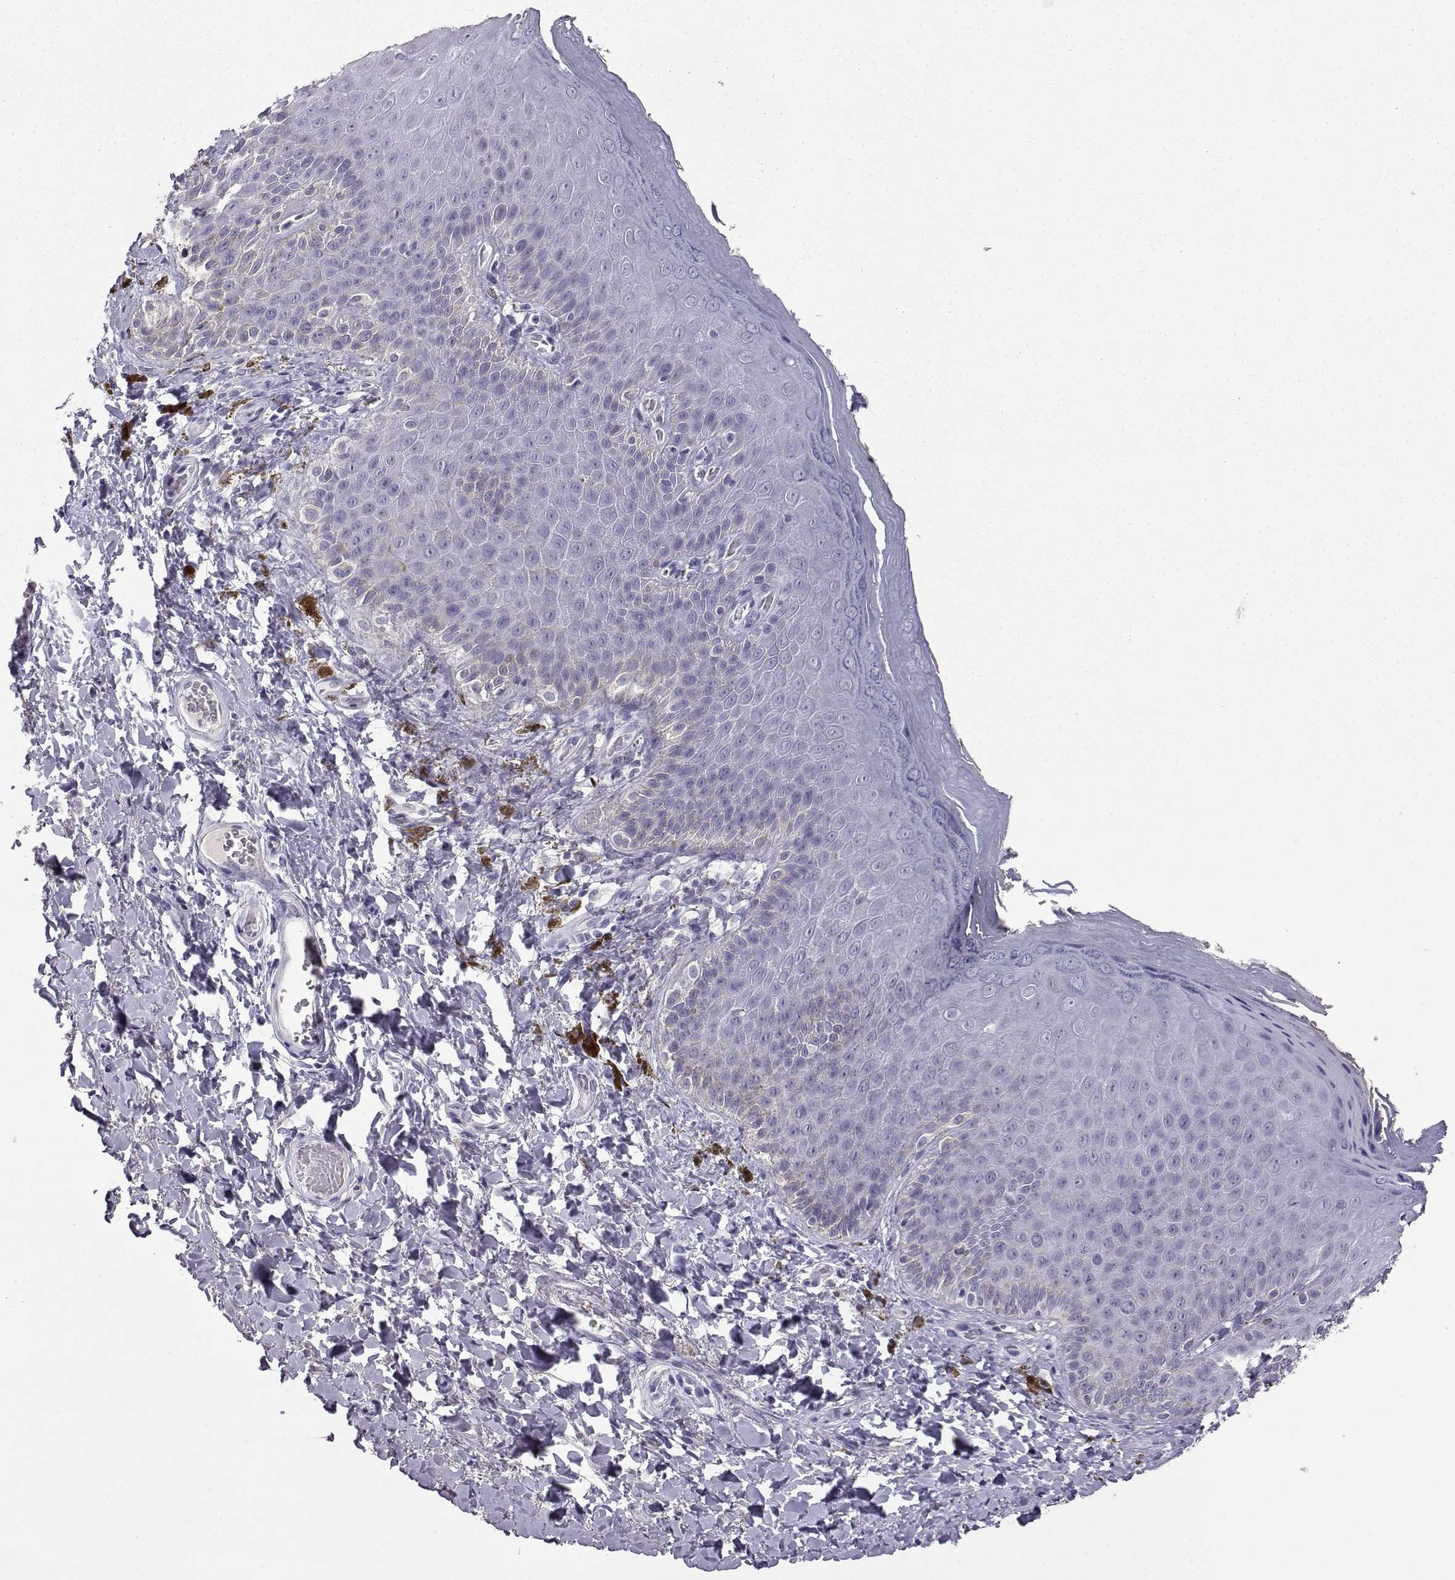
{"staining": {"intensity": "negative", "quantity": "none", "location": "none"}, "tissue": "skin", "cell_type": "Epidermal cells", "image_type": "normal", "snomed": [{"axis": "morphology", "description": "Normal tissue, NOS"}, {"axis": "topography", "description": "Anal"}], "caption": "Human skin stained for a protein using immunohistochemistry (IHC) exhibits no expression in epidermal cells.", "gene": "AKR1B1", "patient": {"sex": "male", "age": 53}}